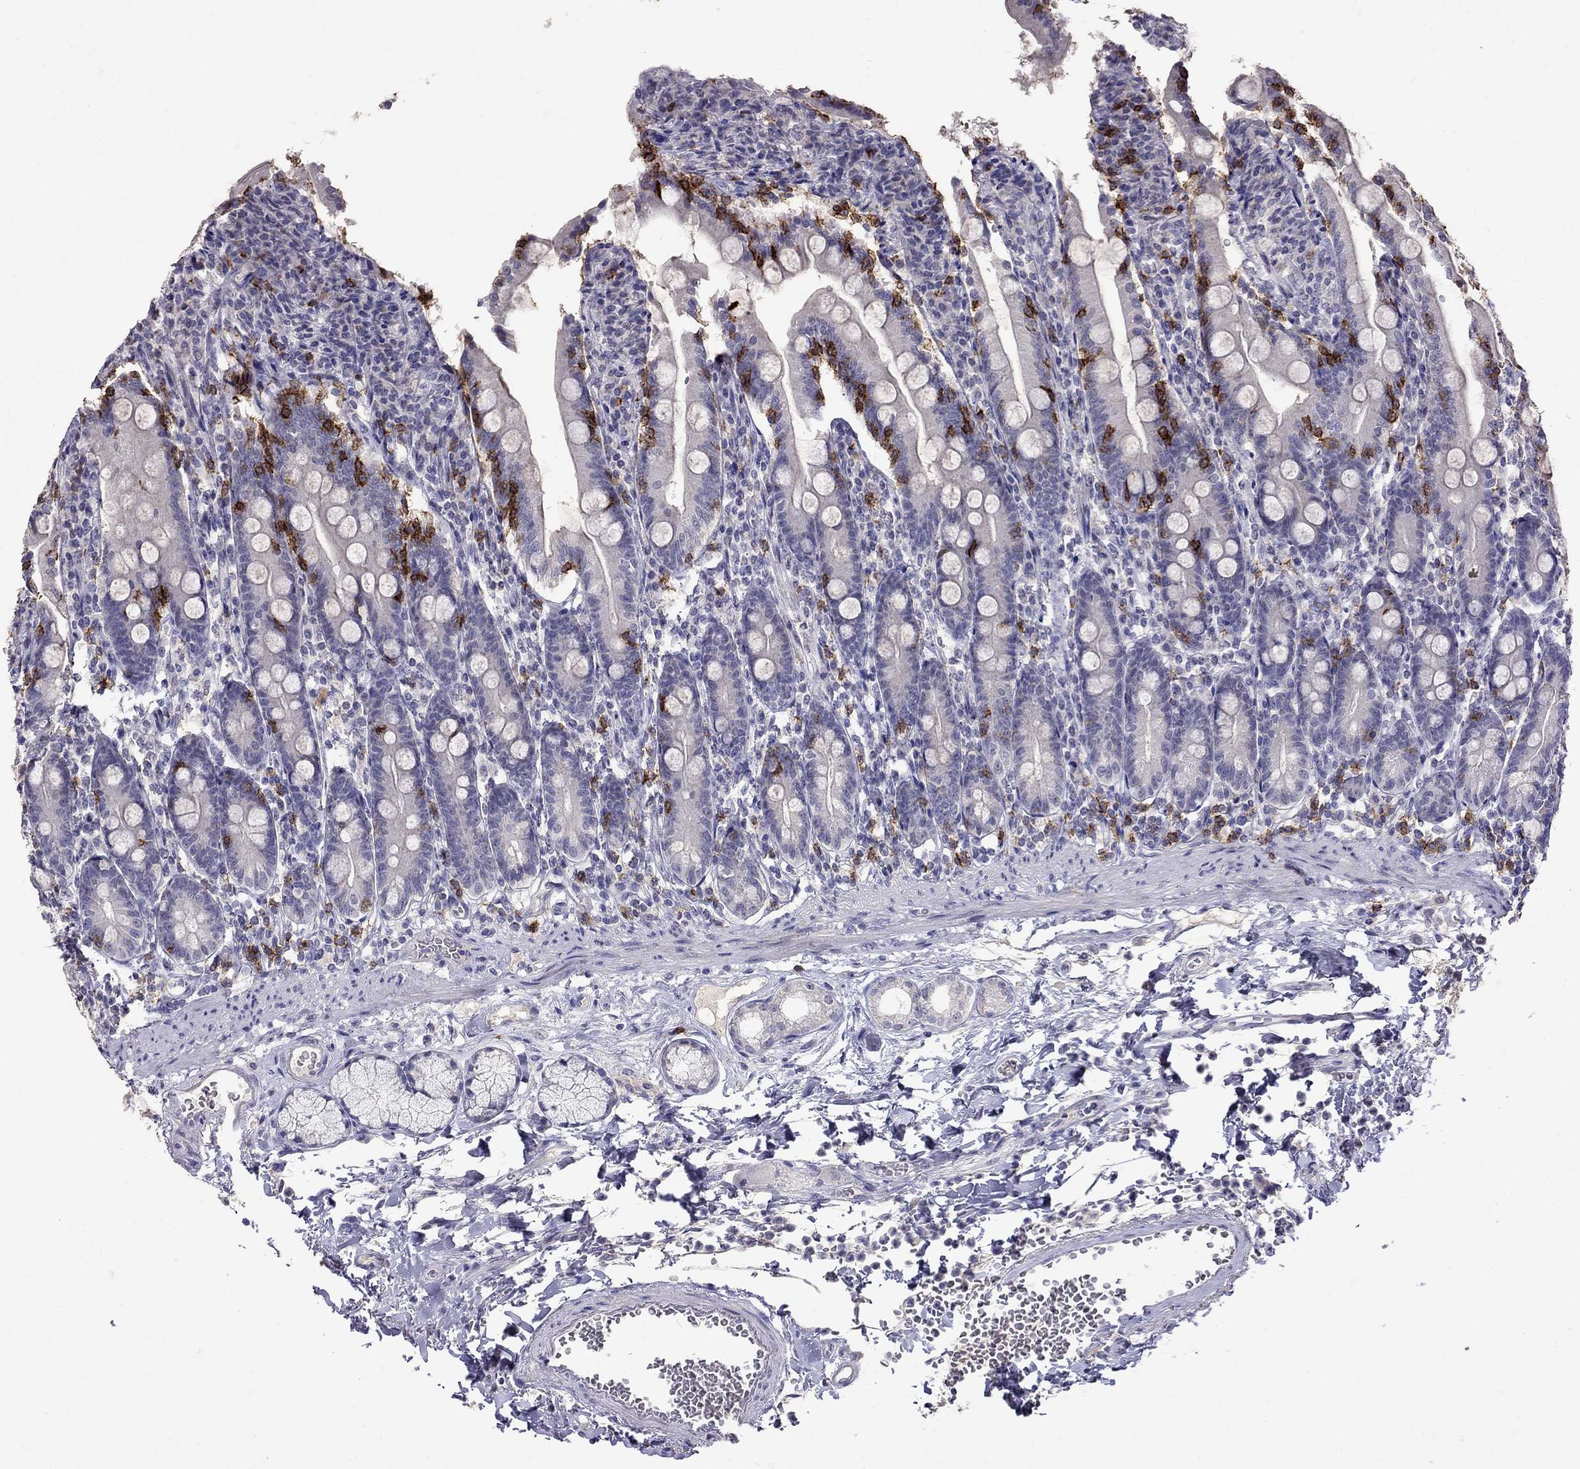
{"staining": {"intensity": "negative", "quantity": "none", "location": "none"}, "tissue": "duodenum", "cell_type": "Glandular cells", "image_type": "normal", "snomed": [{"axis": "morphology", "description": "Normal tissue, NOS"}, {"axis": "topography", "description": "Duodenum"}], "caption": "The histopathology image displays no significant staining in glandular cells of duodenum. The staining was performed using DAB to visualize the protein expression in brown, while the nuclei were stained in blue with hematoxylin (Magnification: 20x).", "gene": "CD8B", "patient": {"sex": "female", "age": 67}}